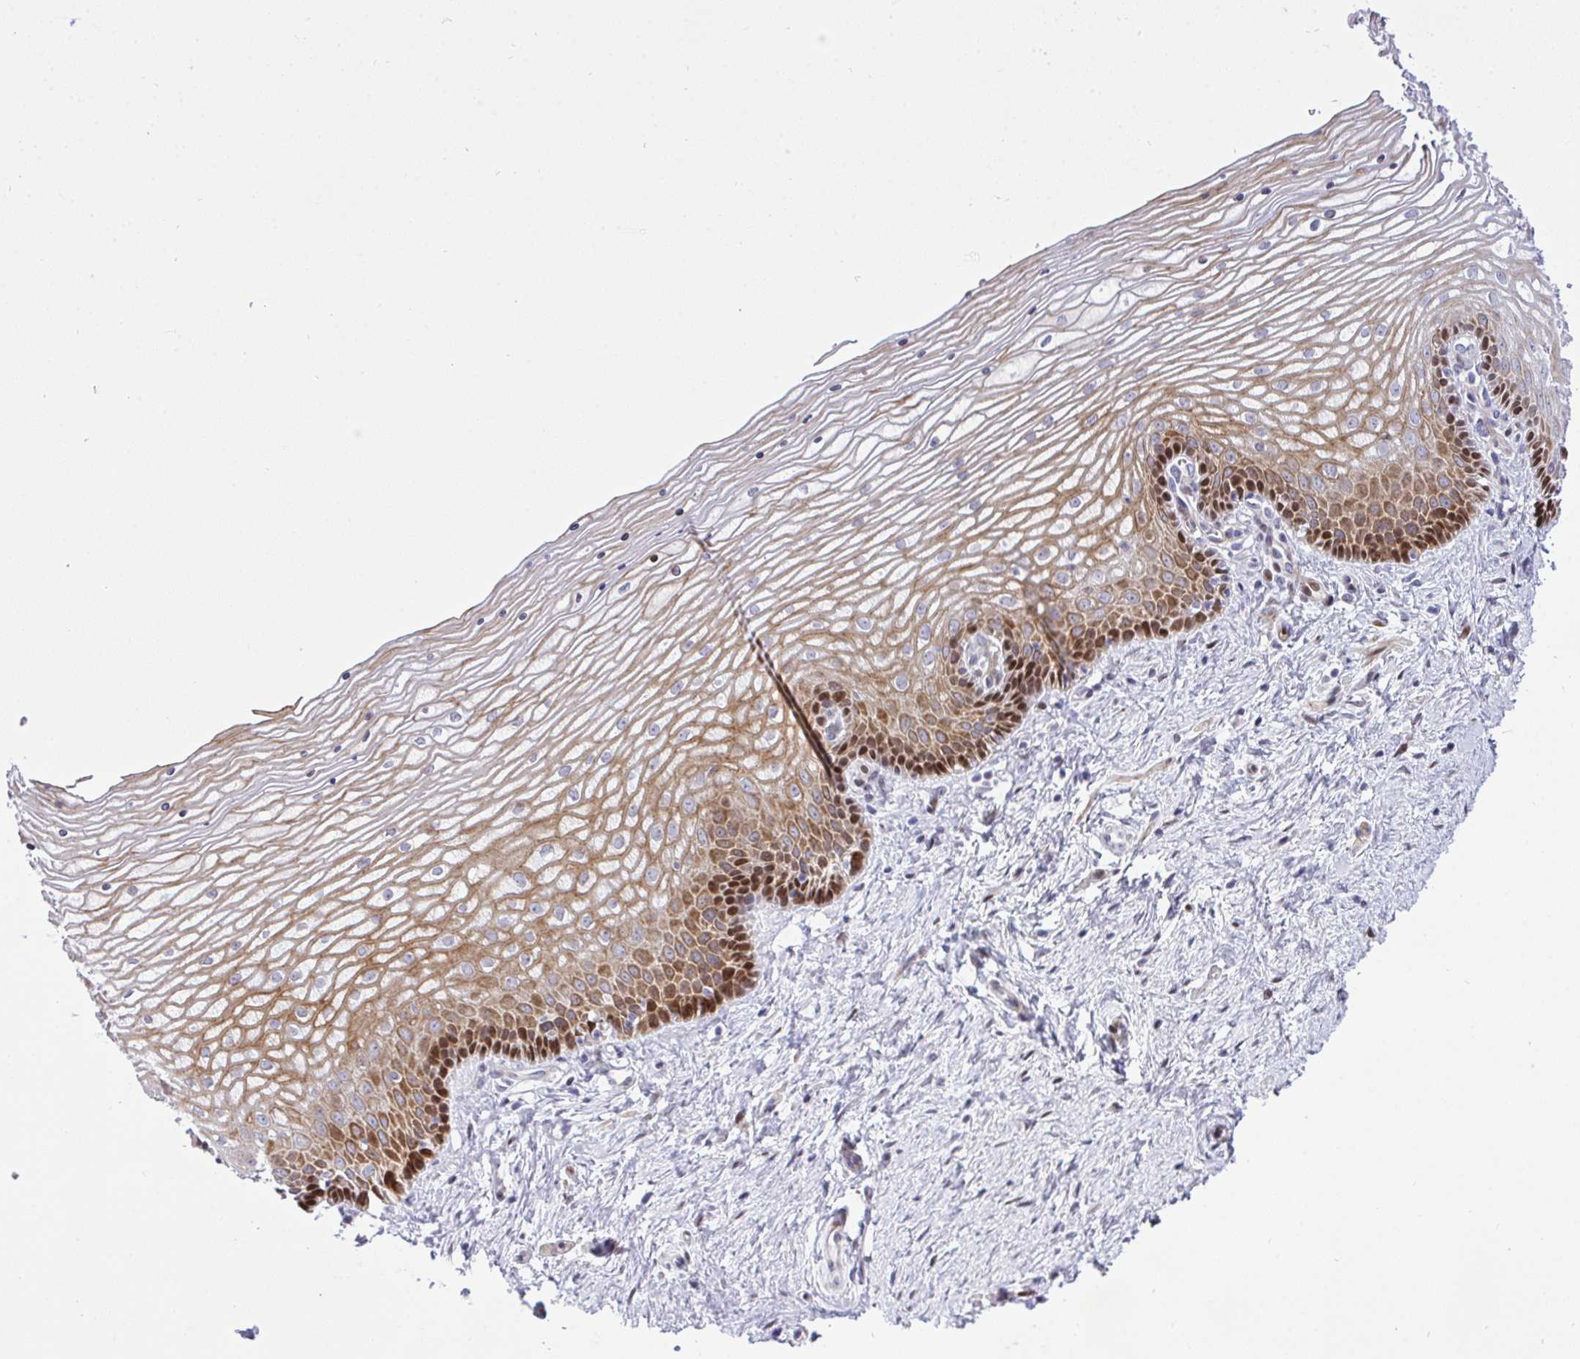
{"staining": {"intensity": "strong", "quantity": ">75%", "location": "cytoplasmic/membranous,nuclear"}, "tissue": "vagina", "cell_type": "Squamous epithelial cells", "image_type": "normal", "snomed": [{"axis": "morphology", "description": "Normal tissue, NOS"}, {"axis": "topography", "description": "Vagina"}], "caption": "Protein staining of benign vagina shows strong cytoplasmic/membranous,nuclear staining in approximately >75% of squamous epithelial cells. (brown staining indicates protein expression, while blue staining denotes nuclei).", "gene": "CASTOR2", "patient": {"sex": "female", "age": 45}}